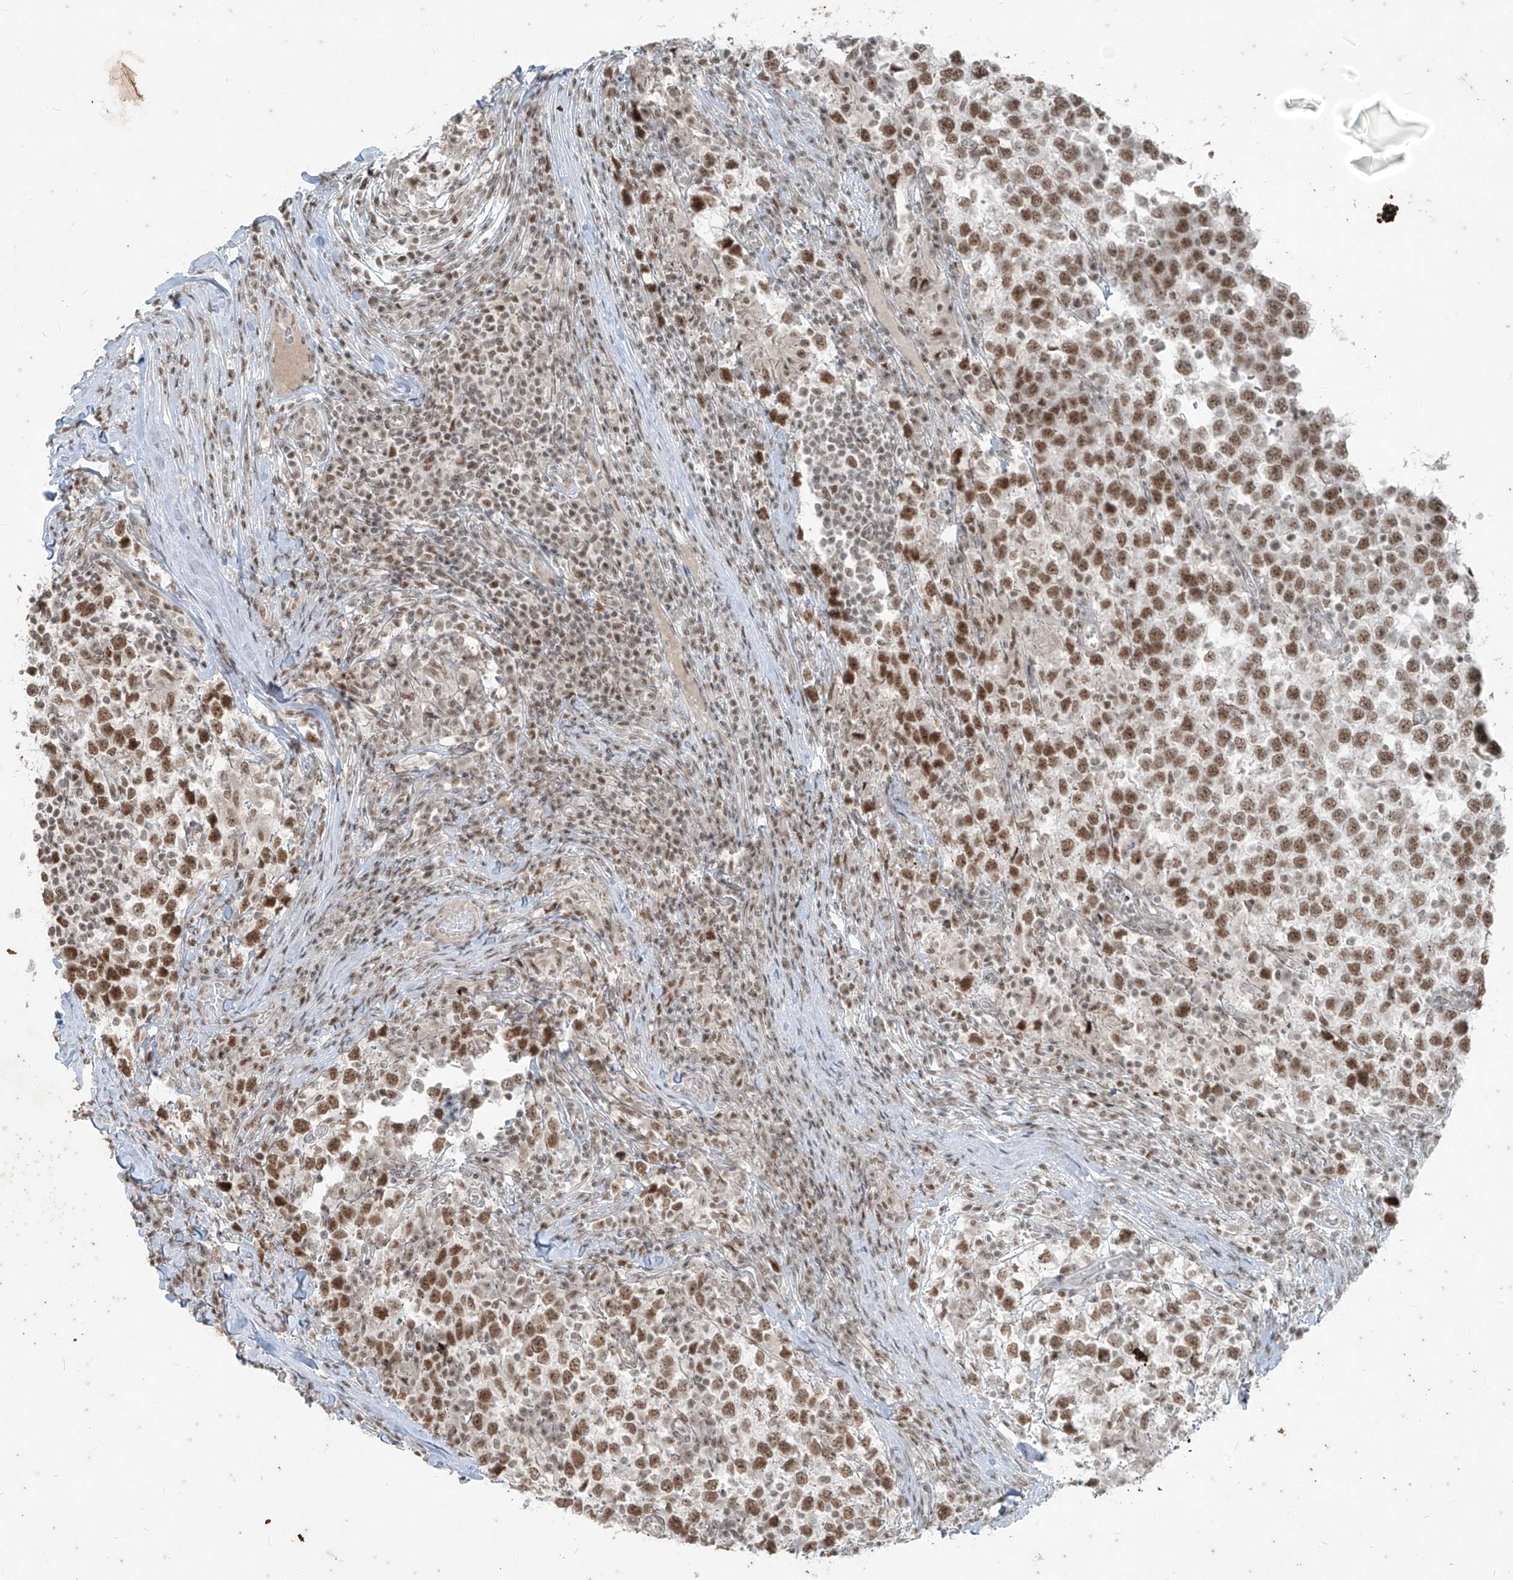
{"staining": {"intensity": "moderate", "quantity": ">75%", "location": "nuclear"}, "tissue": "testis cancer", "cell_type": "Tumor cells", "image_type": "cancer", "snomed": [{"axis": "morphology", "description": "Seminoma, NOS"}, {"axis": "topography", "description": "Testis"}], "caption": "Human seminoma (testis) stained with a protein marker exhibits moderate staining in tumor cells.", "gene": "ZNF354B", "patient": {"sex": "male", "age": 65}}